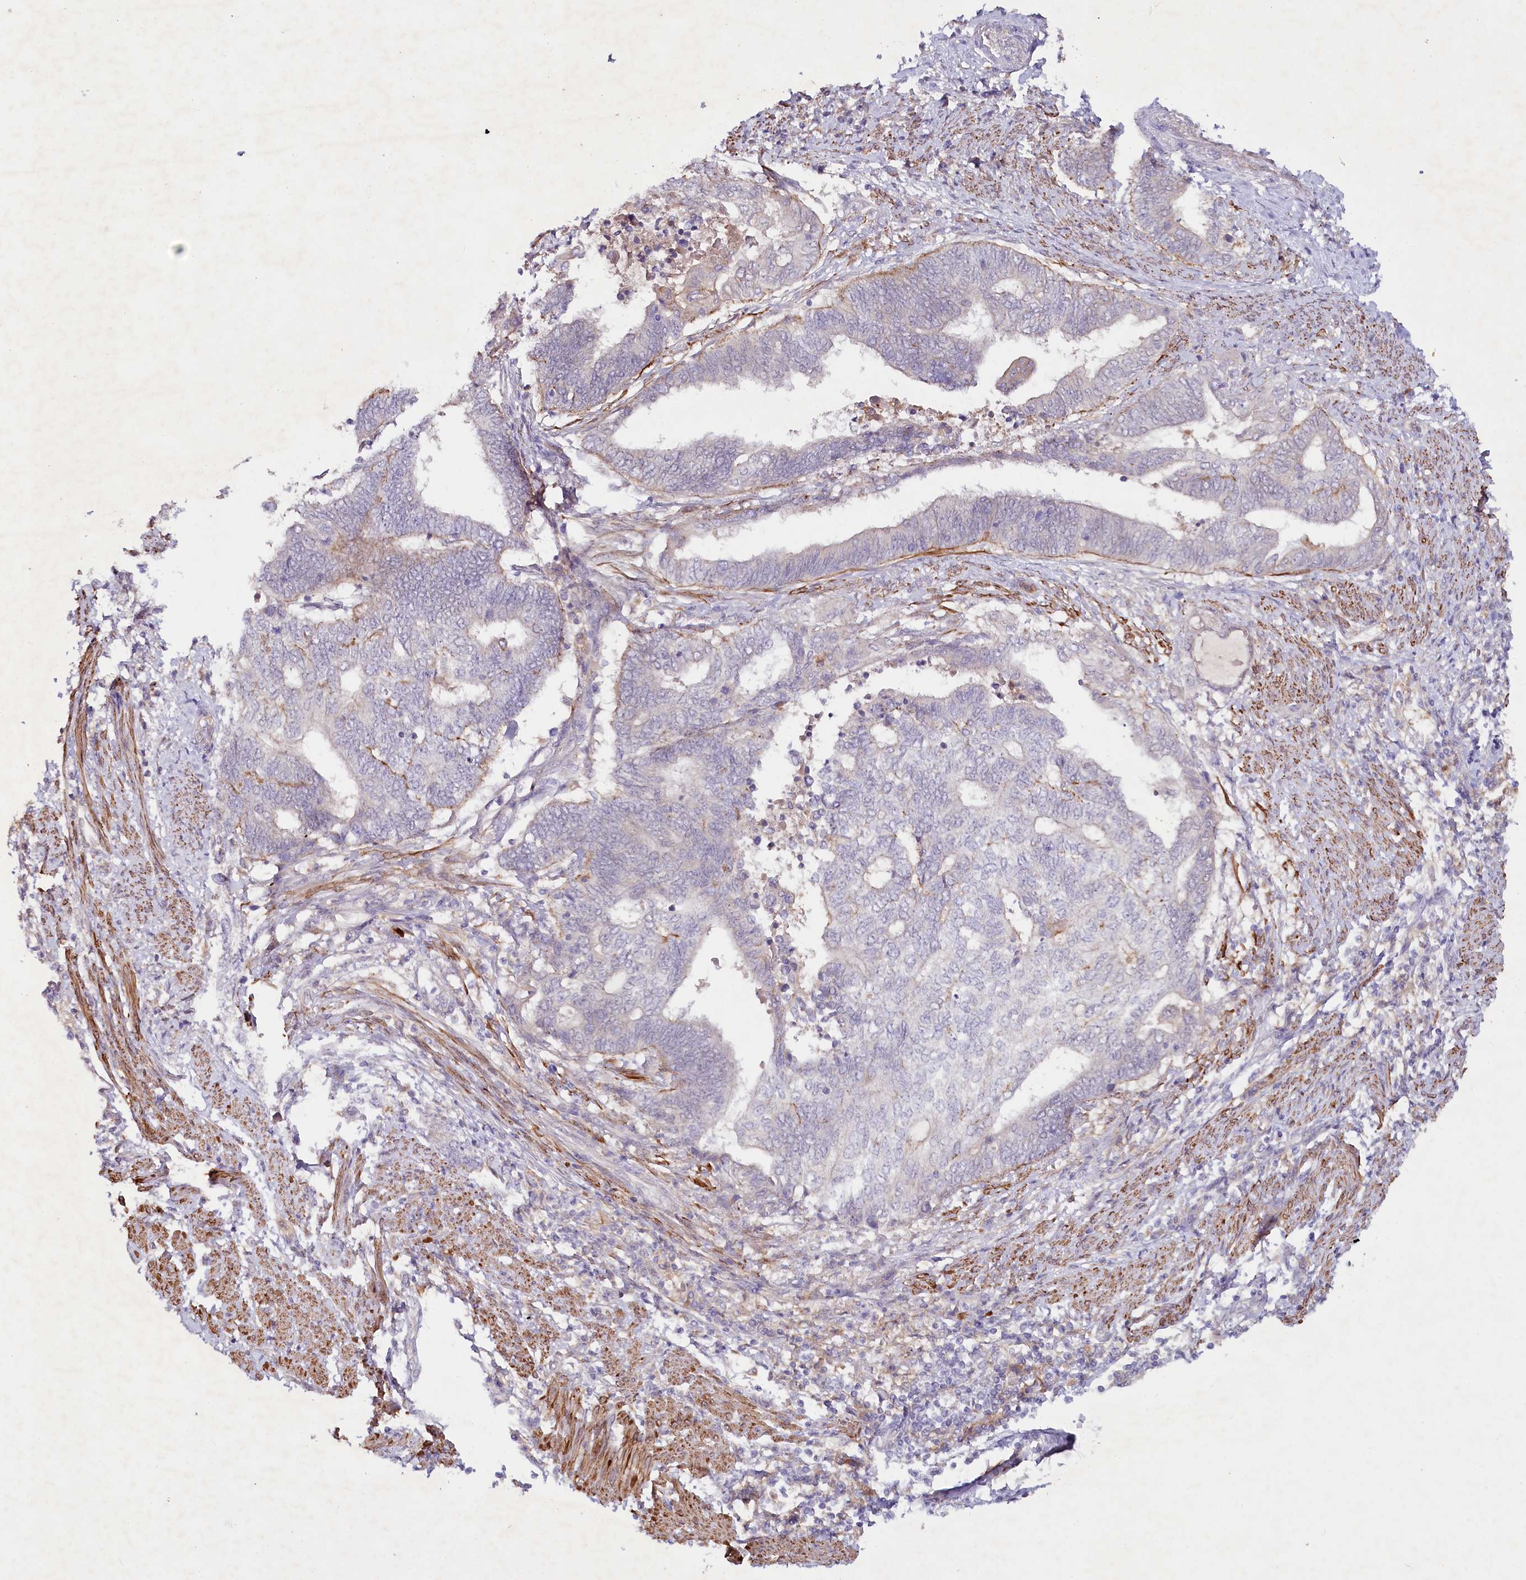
{"staining": {"intensity": "moderate", "quantity": "<25%", "location": "cytoplasmic/membranous"}, "tissue": "endometrial cancer", "cell_type": "Tumor cells", "image_type": "cancer", "snomed": [{"axis": "morphology", "description": "Adenocarcinoma, NOS"}, {"axis": "topography", "description": "Uterus"}, {"axis": "topography", "description": "Endometrium"}], "caption": "Endometrial cancer (adenocarcinoma) was stained to show a protein in brown. There is low levels of moderate cytoplasmic/membranous staining in approximately <25% of tumor cells.", "gene": "ALDH3B1", "patient": {"sex": "female", "age": 70}}